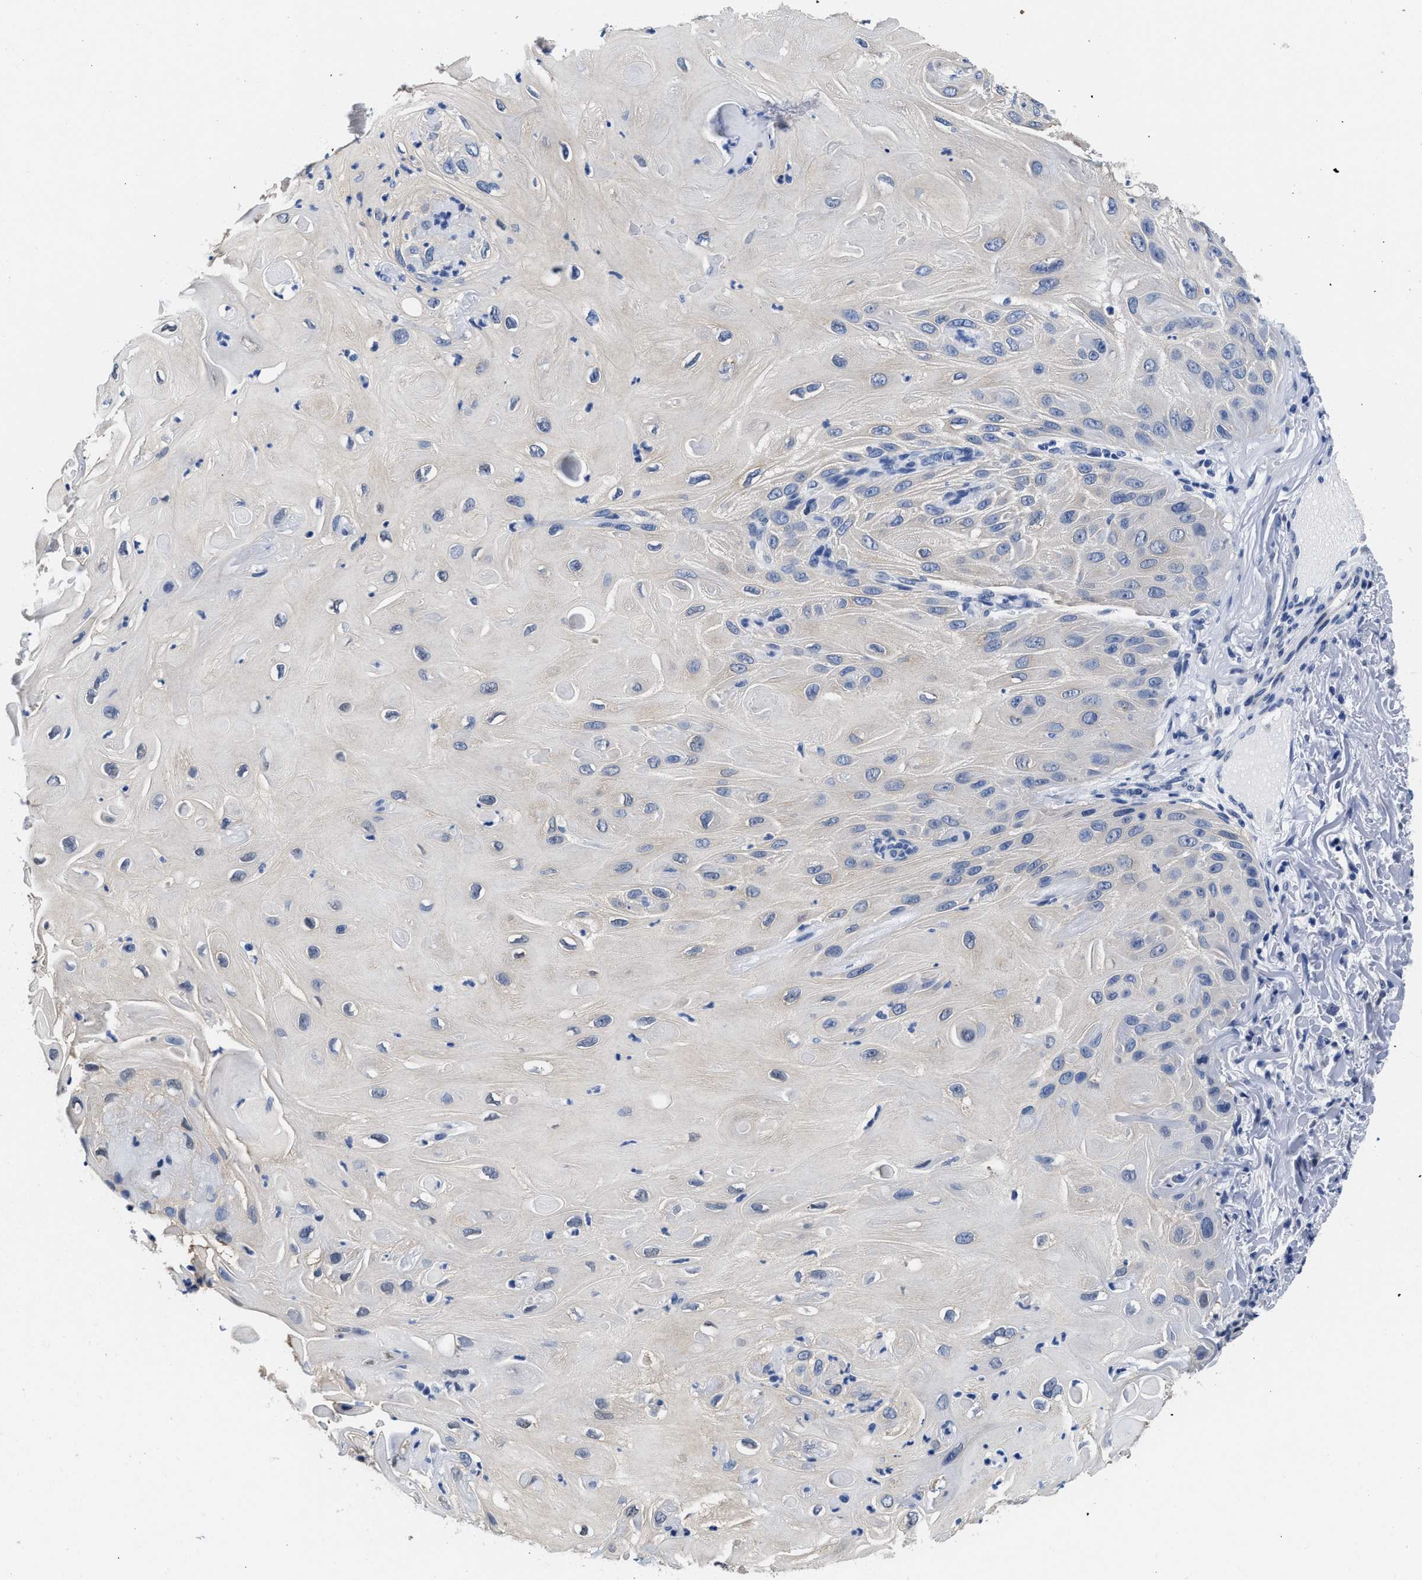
{"staining": {"intensity": "negative", "quantity": "none", "location": "none"}, "tissue": "skin cancer", "cell_type": "Tumor cells", "image_type": "cancer", "snomed": [{"axis": "morphology", "description": "Squamous cell carcinoma, NOS"}, {"axis": "topography", "description": "Skin"}], "caption": "The immunohistochemistry (IHC) photomicrograph has no significant positivity in tumor cells of skin cancer tissue.", "gene": "HOOK1", "patient": {"sex": "female", "age": 77}}